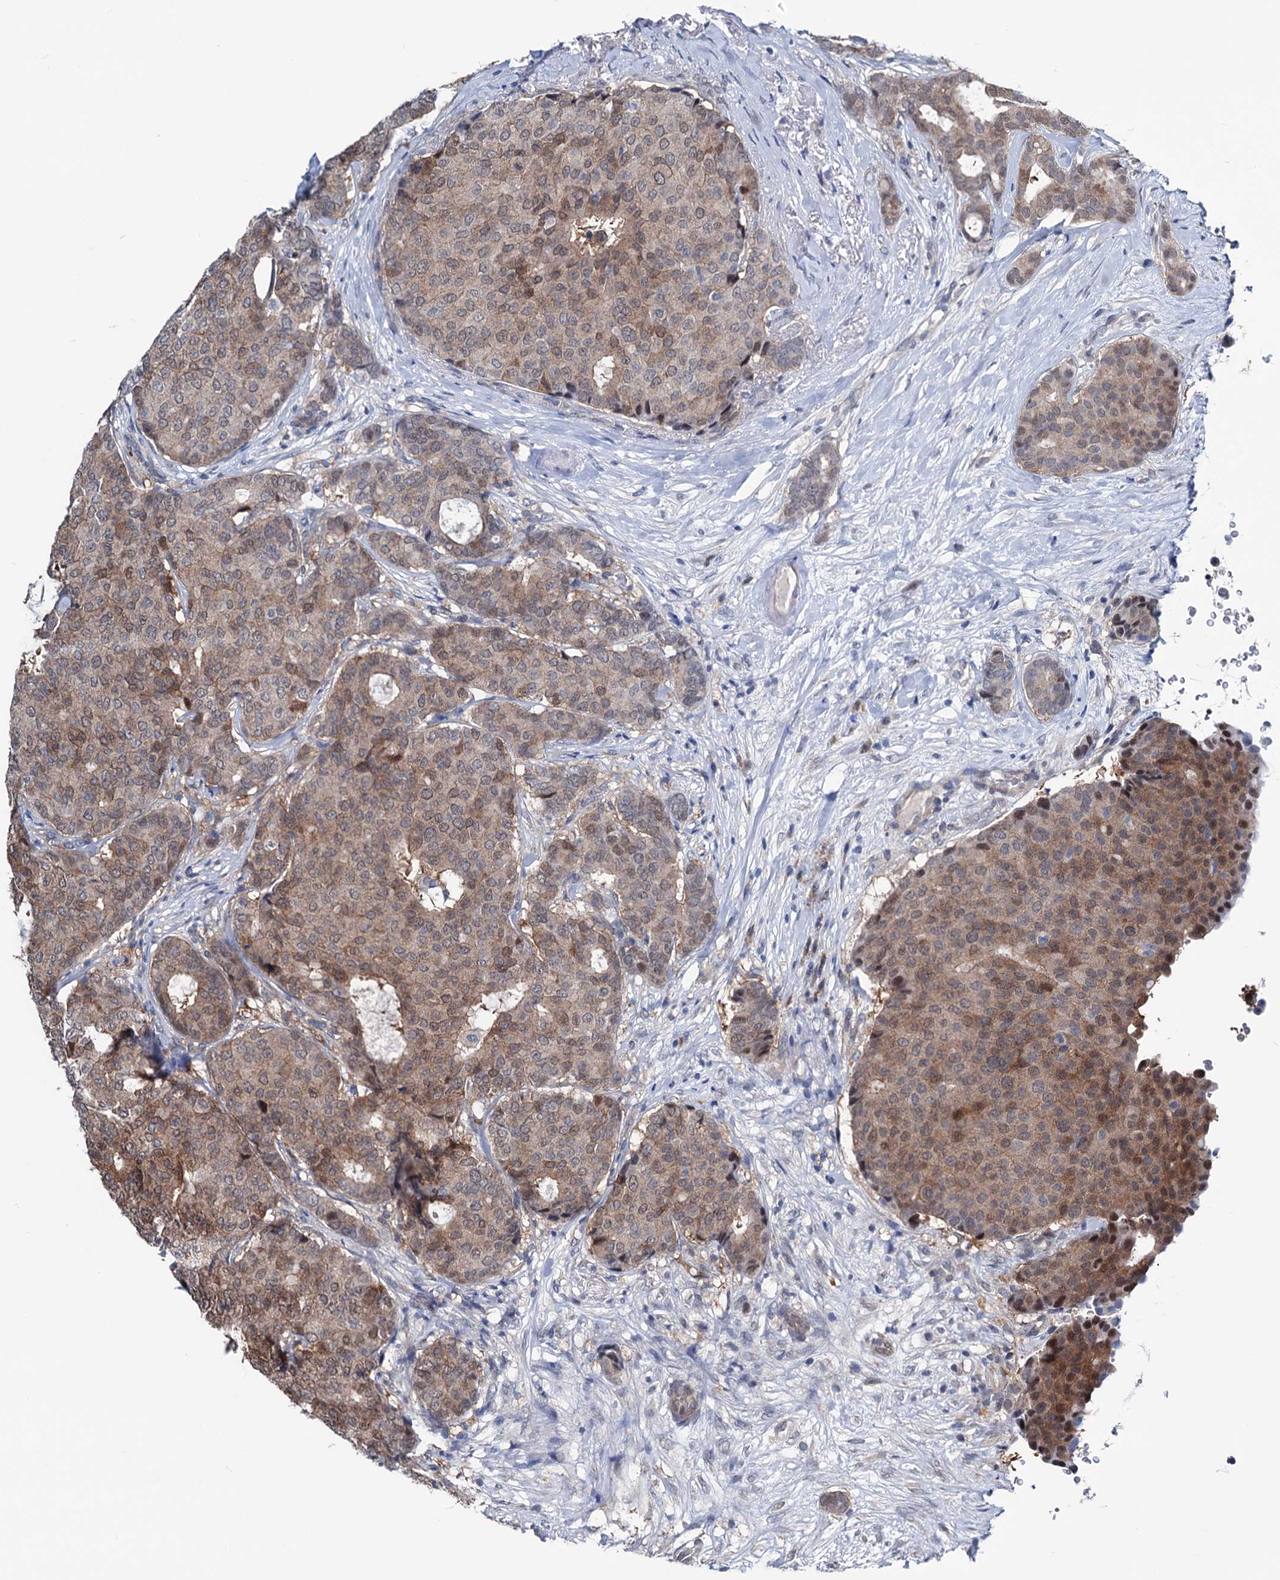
{"staining": {"intensity": "moderate", "quantity": "25%-75%", "location": "cytoplasmic/membranous,nuclear"}, "tissue": "breast cancer", "cell_type": "Tumor cells", "image_type": "cancer", "snomed": [{"axis": "morphology", "description": "Duct carcinoma"}, {"axis": "topography", "description": "Breast"}], "caption": "Immunohistochemical staining of human breast infiltrating ductal carcinoma shows medium levels of moderate cytoplasmic/membranous and nuclear protein expression in about 25%-75% of tumor cells.", "gene": "GLO1", "patient": {"sex": "female", "age": 75}}